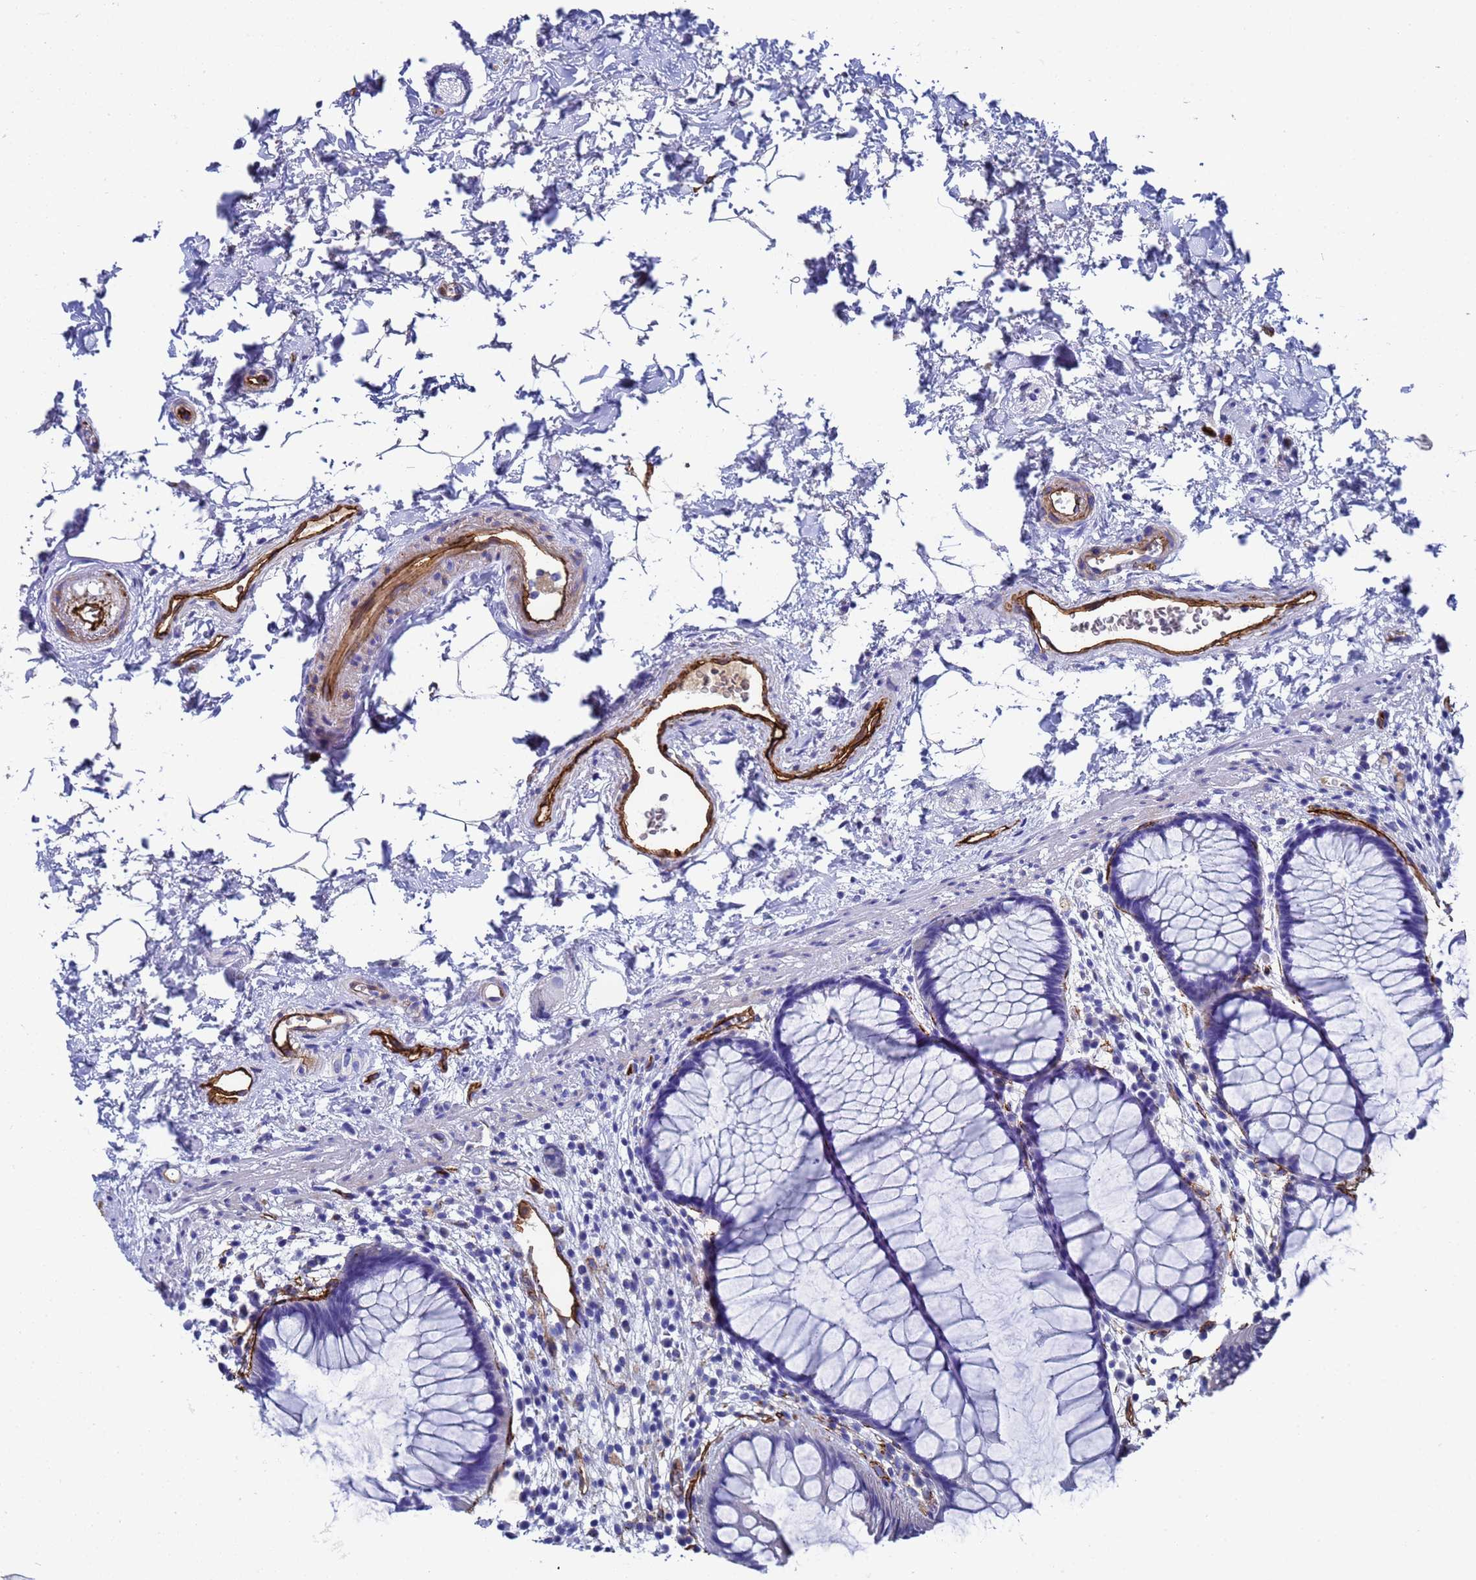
{"staining": {"intensity": "negative", "quantity": "none", "location": "none"}, "tissue": "rectum", "cell_type": "Glandular cells", "image_type": "normal", "snomed": [{"axis": "morphology", "description": "Normal tissue, NOS"}, {"axis": "topography", "description": "Rectum"}], "caption": "IHC image of unremarkable rectum: rectum stained with DAB demonstrates no significant protein expression in glandular cells.", "gene": "ADIPOQ", "patient": {"sex": "male", "age": 51}}